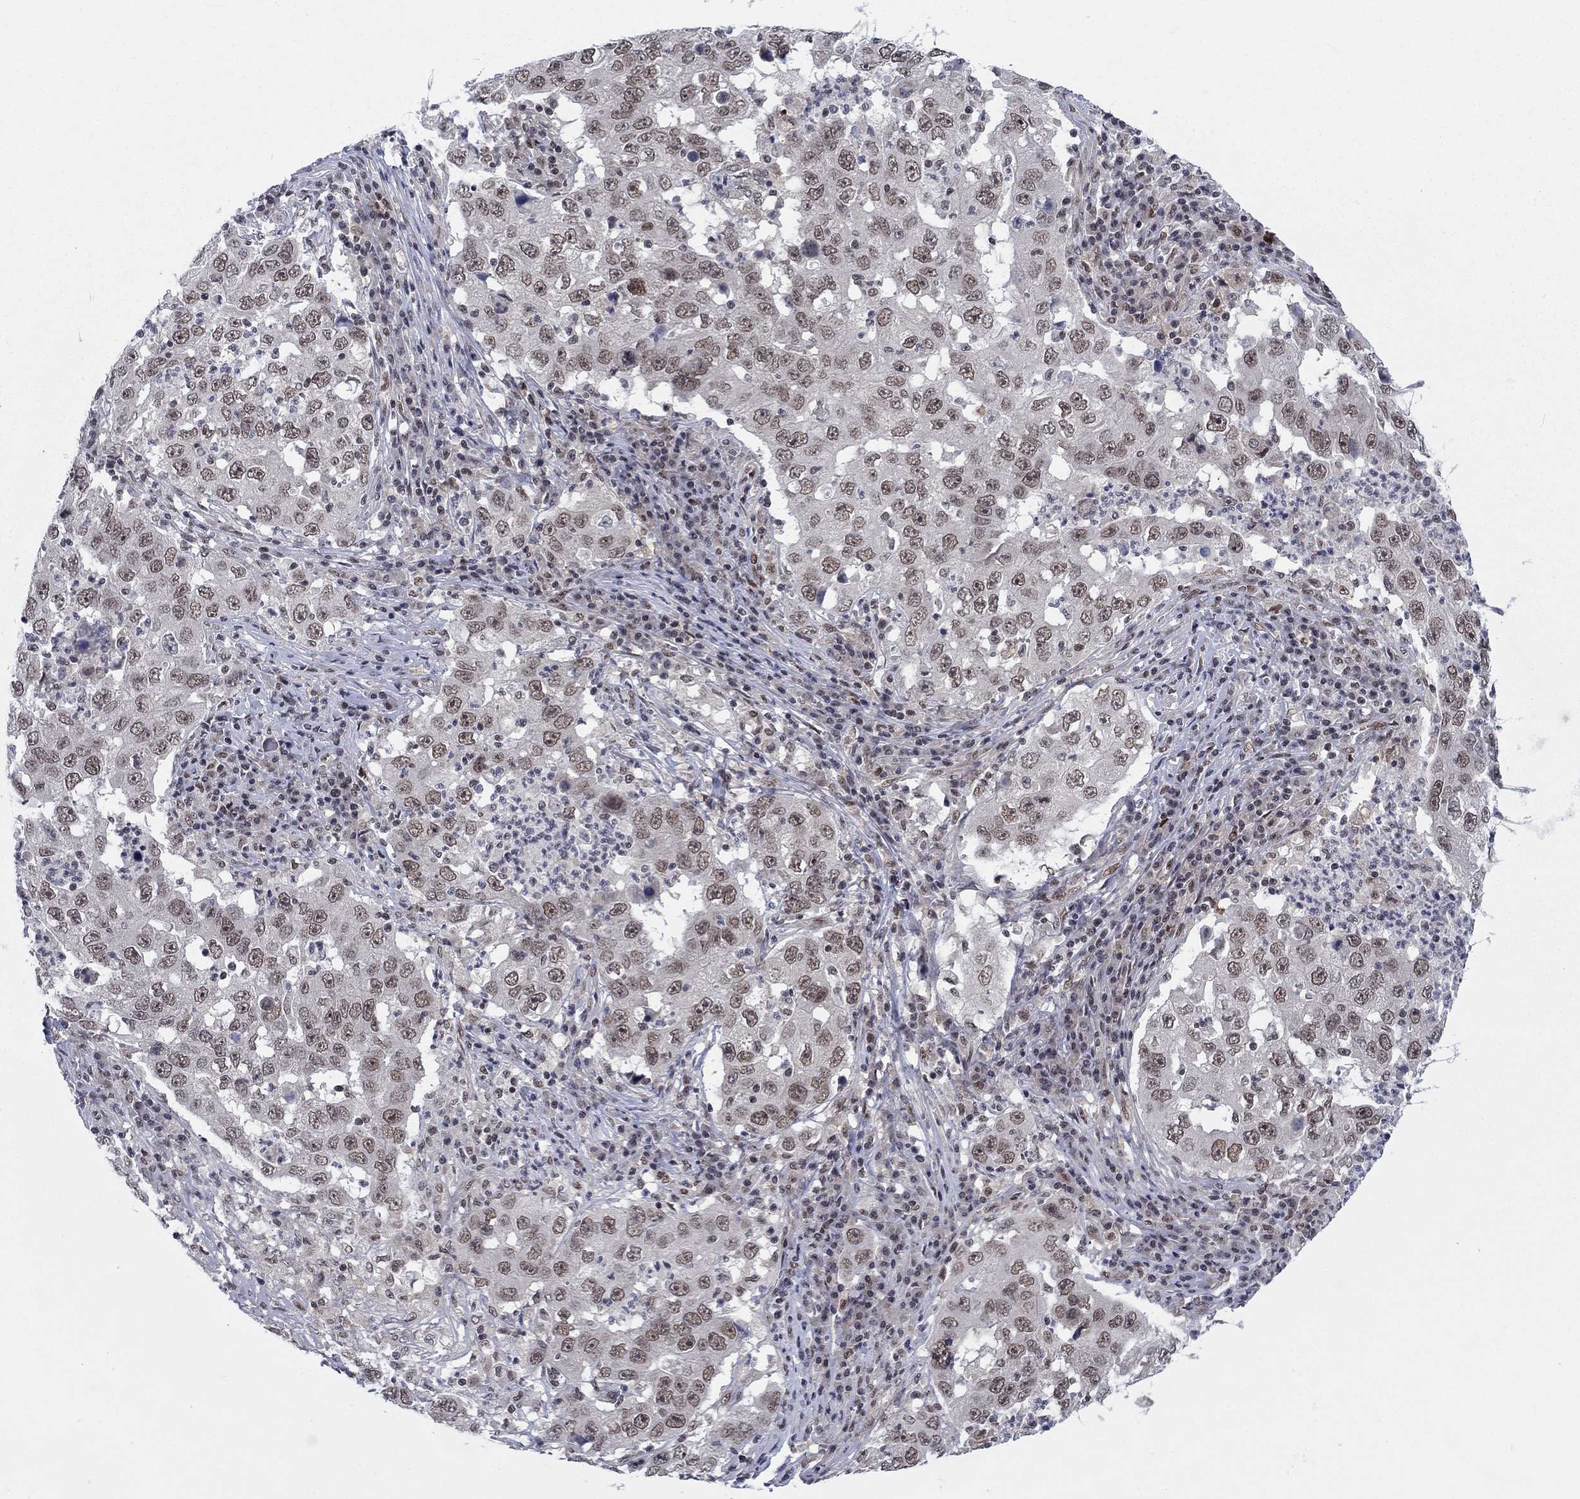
{"staining": {"intensity": "weak", "quantity": ">75%", "location": "nuclear"}, "tissue": "lung cancer", "cell_type": "Tumor cells", "image_type": "cancer", "snomed": [{"axis": "morphology", "description": "Adenocarcinoma, NOS"}, {"axis": "topography", "description": "Lung"}], "caption": "Adenocarcinoma (lung) stained for a protein shows weak nuclear positivity in tumor cells.", "gene": "FYTTD1", "patient": {"sex": "male", "age": 73}}